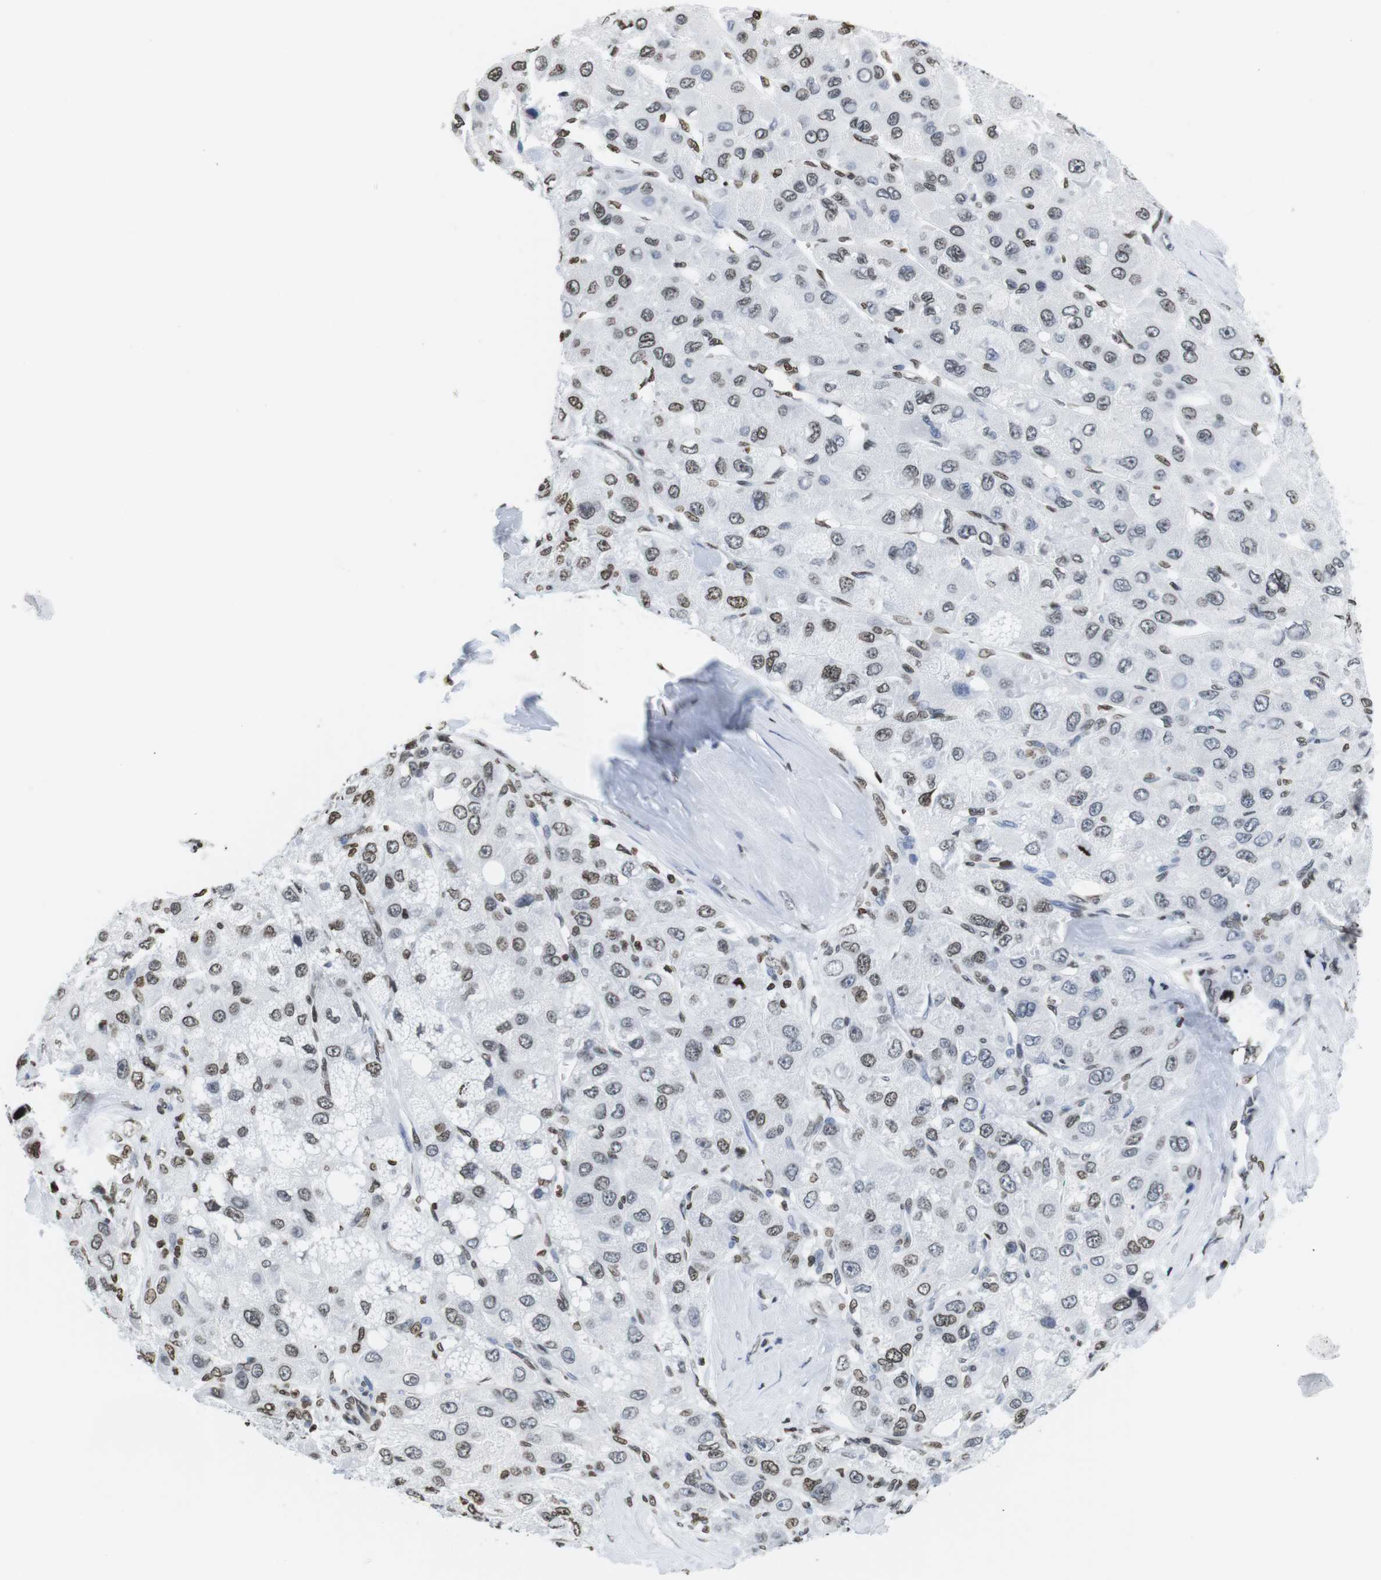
{"staining": {"intensity": "weak", "quantity": "25%-75%", "location": "nuclear"}, "tissue": "liver cancer", "cell_type": "Tumor cells", "image_type": "cancer", "snomed": [{"axis": "morphology", "description": "Carcinoma, Hepatocellular, NOS"}, {"axis": "topography", "description": "Liver"}], "caption": "IHC of liver cancer (hepatocellular carcinoma) exhibits low levels of weak nuclear expression in about 25%-75% of tumor cells. (DAB = brown stain, brightfield microscopy at high magnification).", "gene": "BSX", "patient": {"sex": "male", "age": 80}}